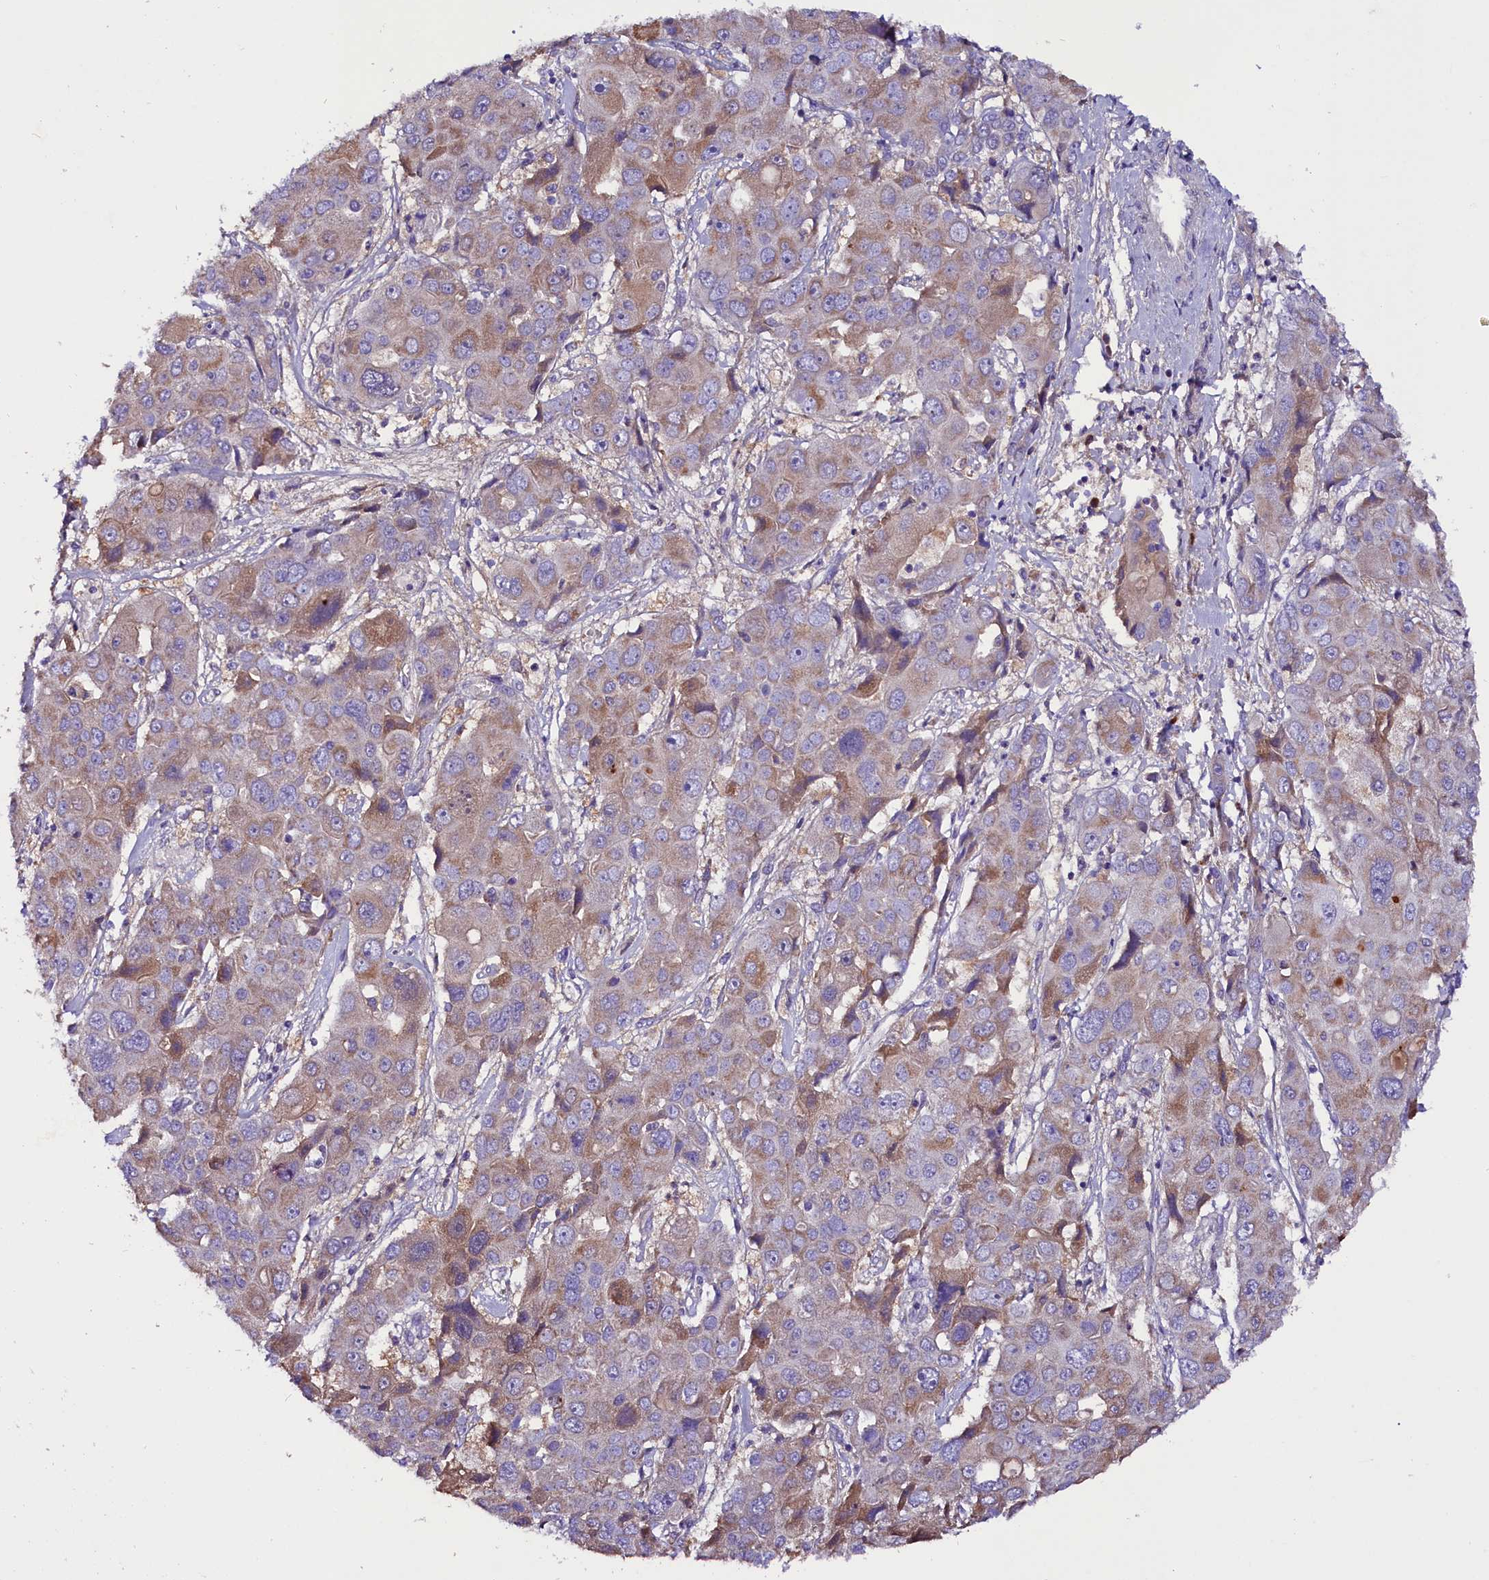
{"staining": {"intensity": "moderate", "quantity": ">75%", "location": "cytoplasmic/membranous"}, "tissue": "liver cancer", "cell_type": "Tumor cells", "image_type": "cancer", "snomed": [{"axis": "morphology", "description": "Cholangiocarcinoma"}, {"axis": "topography", "description": "Liver"}], "caption": "This is a histology image of immunohistochemistry (IHC) staining of liver cholangiocarcinoma, which shows moderate staining in the cytoplasmic/membranous of tumor cells.", "gene": "SIX5", "patient": {"sex": "male", "age": 67}}